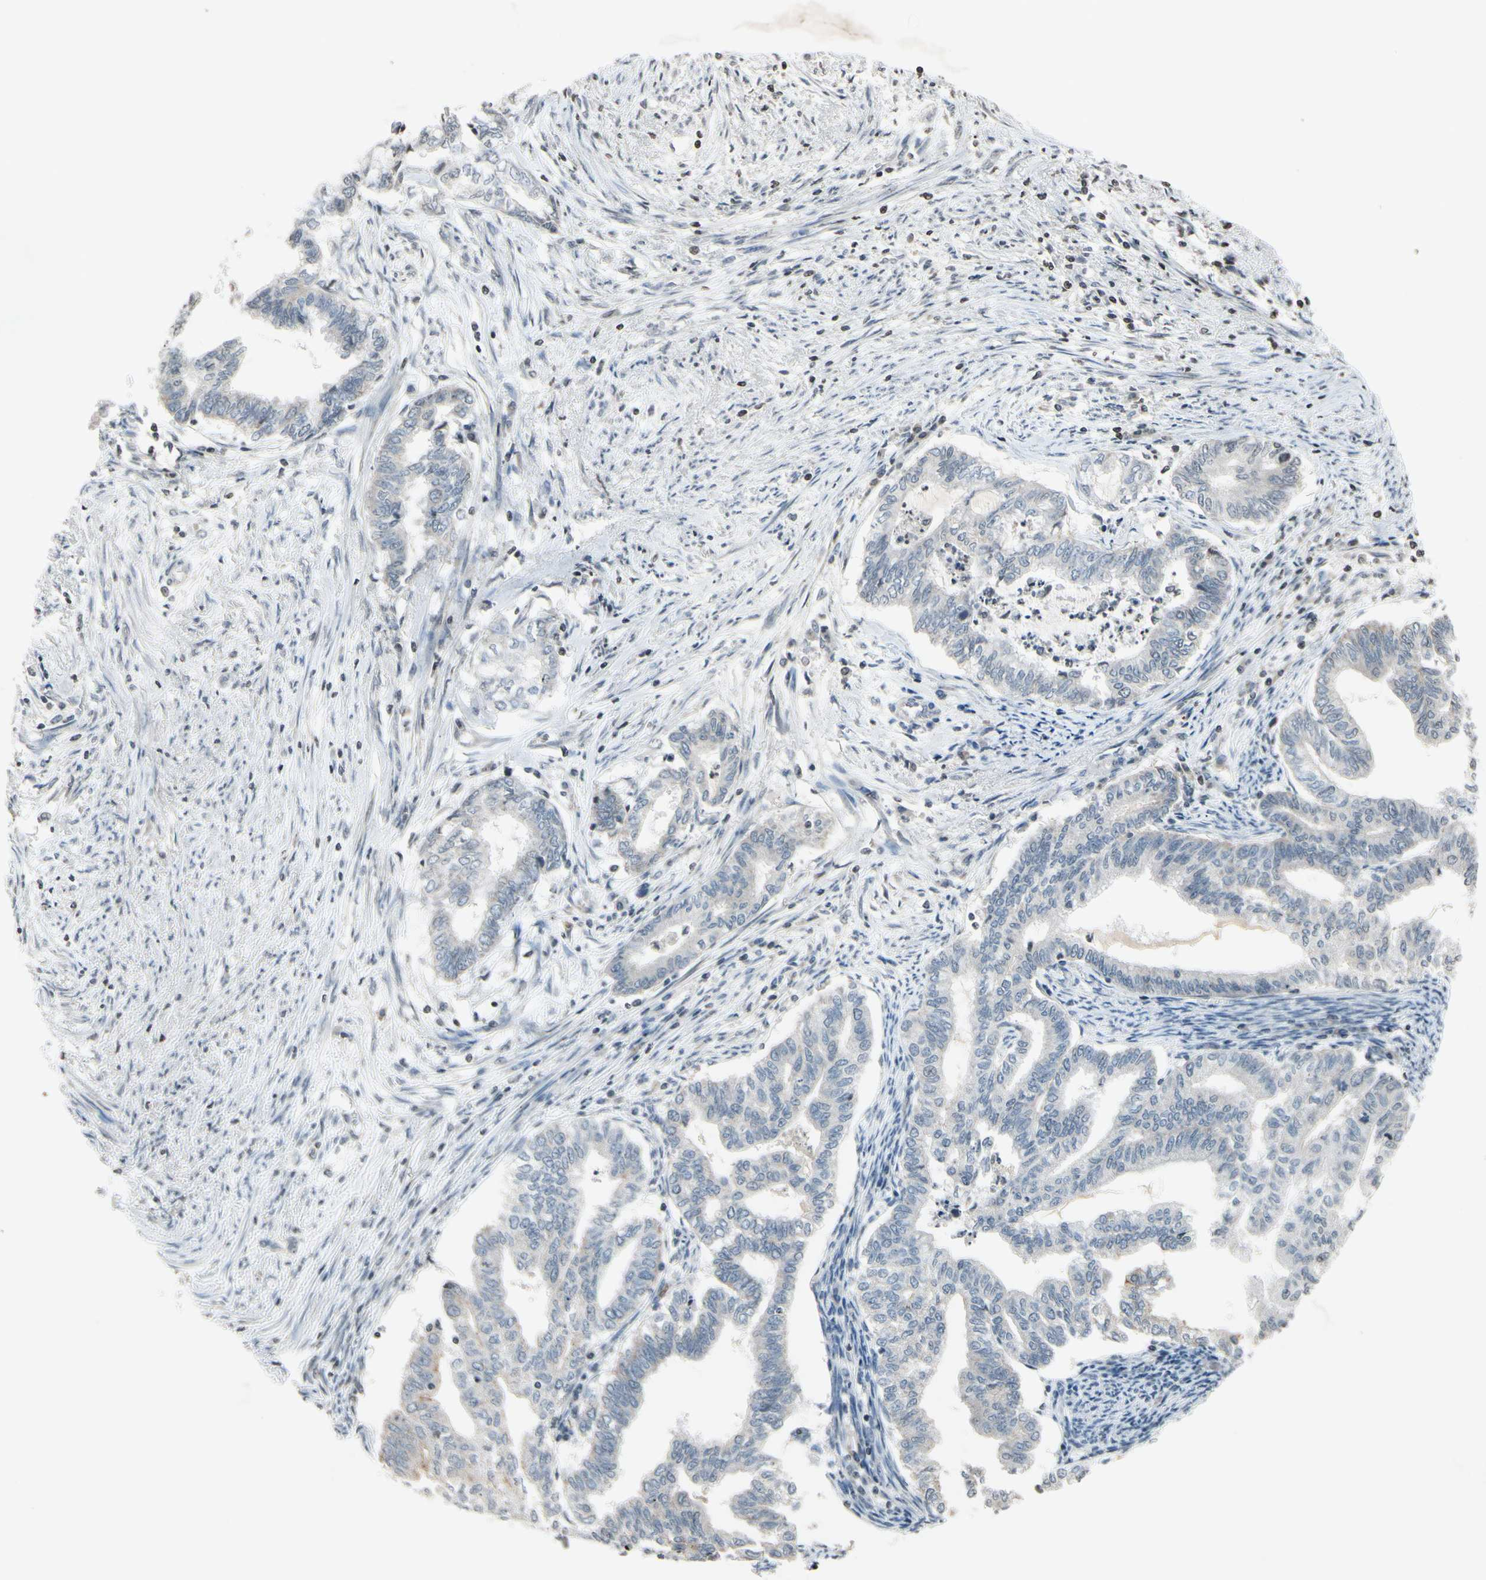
{"staining": {"intensity": "weak", "quantity": ">75%", "location": "cytoplasmic/membranous"}, "tissue": "endometrial cancer", "cell_type": "Tumor cells", "image_type": "cancer", "snomed": [{"axis": "morphology", "description": "Adenocarcinoma, NOS"}, {"axis": "topography", "description": "Endometrium"}], "caption": "IHC photomicrograph of human adenocarcinoma (endometrial) stained for a protein (brown), which displays low levels of weak cytoplasmic/membranous staining in approximately >75% of tumor cells.", "gene": "CLDN11", "patient": {"sex": "female", "age": 79}}